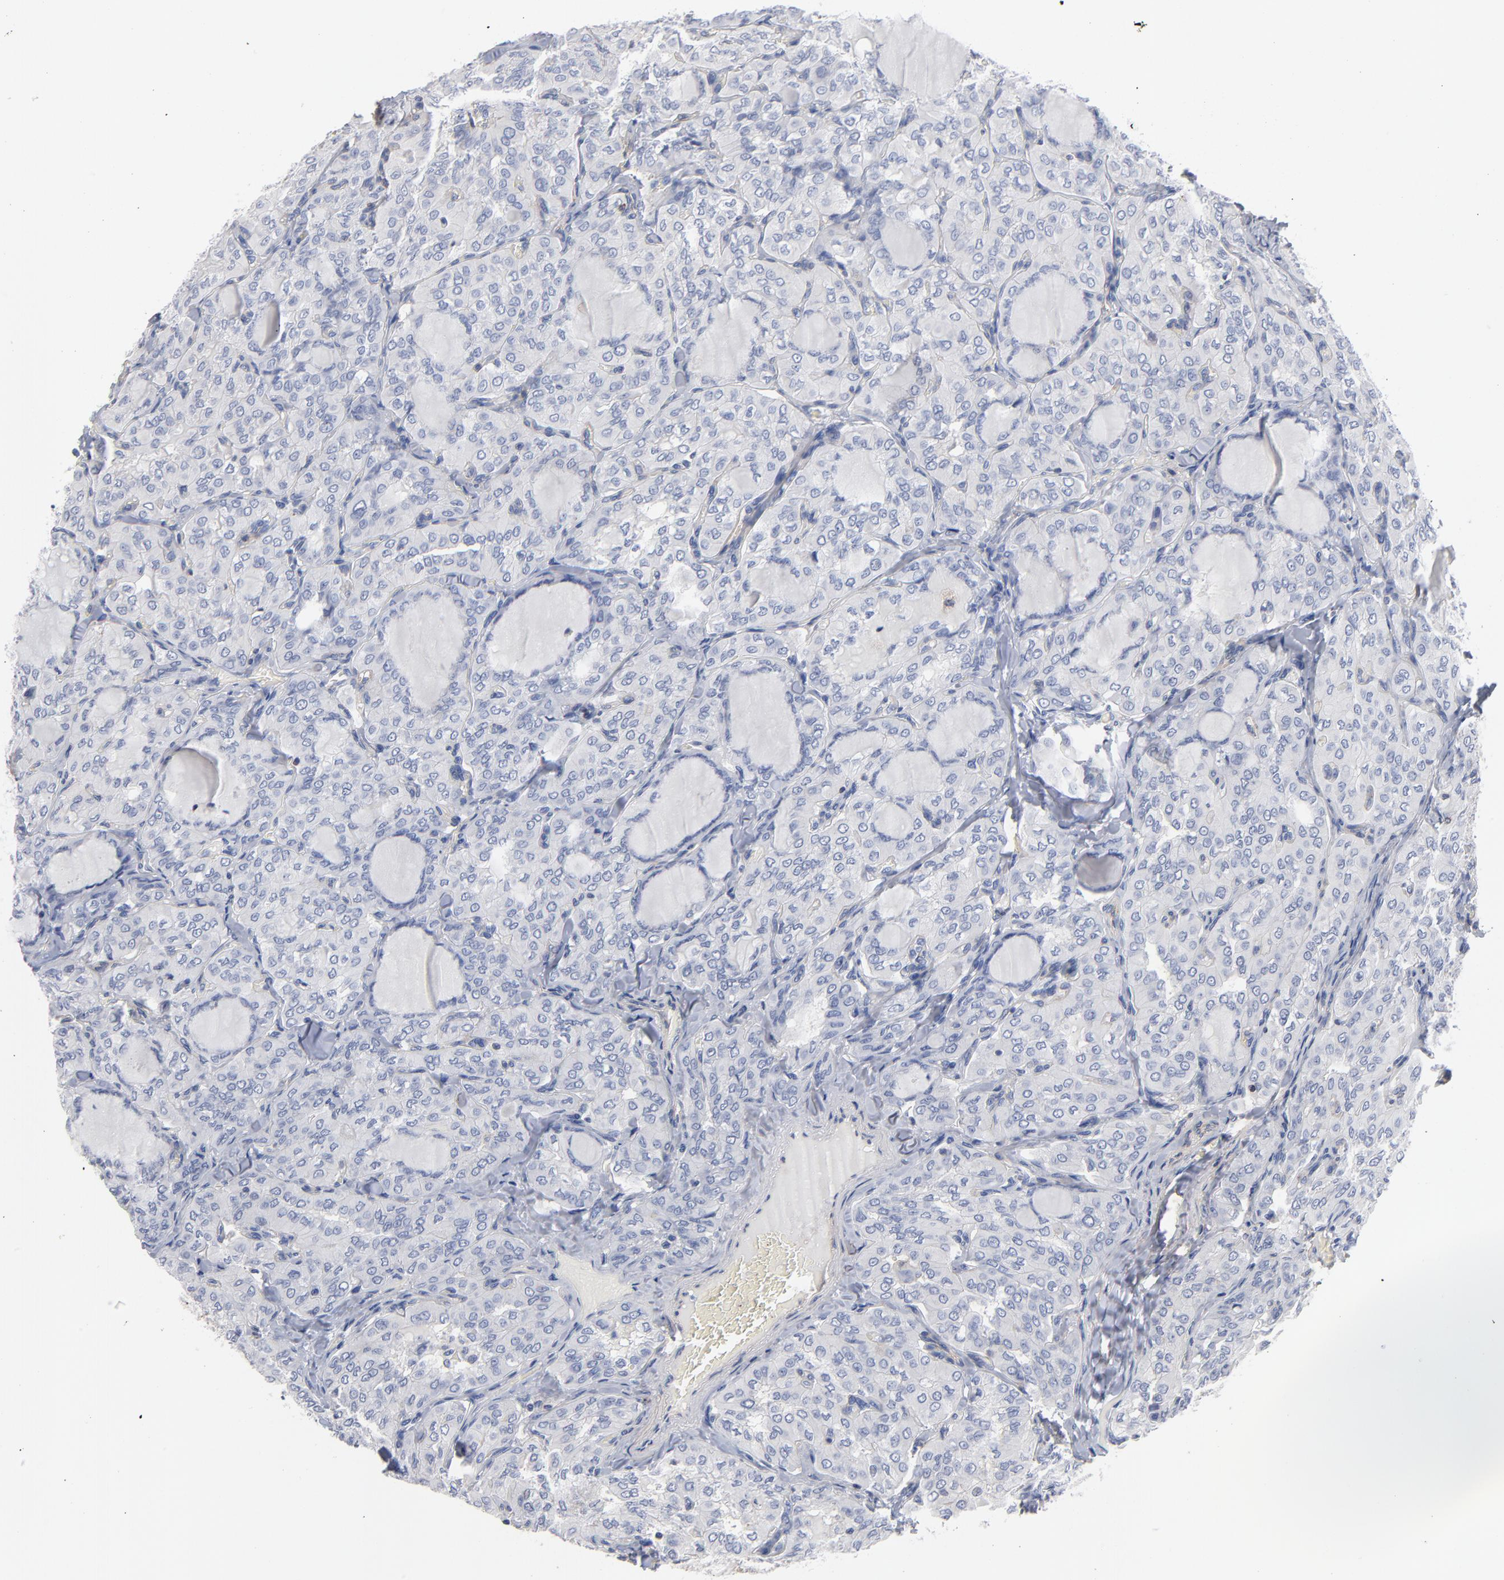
{"staining": {"intensity": "negative", "quantity": "none", "location": "none"}, "tissue": "thyroid cancer", "cell_type": "Tumor cells", "image_type": "cancer", "snomed": [{"axis": "morphology", "description": "Papillary adenocarcinoma, NOS"}, {"axis": "topography", "description": "Thyroid gland"}], "caption": "High magnification brightfield microscopy of thyroid cancer (papillary adenocarcinoma) stained with DAB (3,3'-diaminobenzidine) (brown) and counterstained with hematoxylin (blue): tumor cells show no significant staining.", "gene": "PDLIM2", "patient": {"sex": "male", "age": 20}}